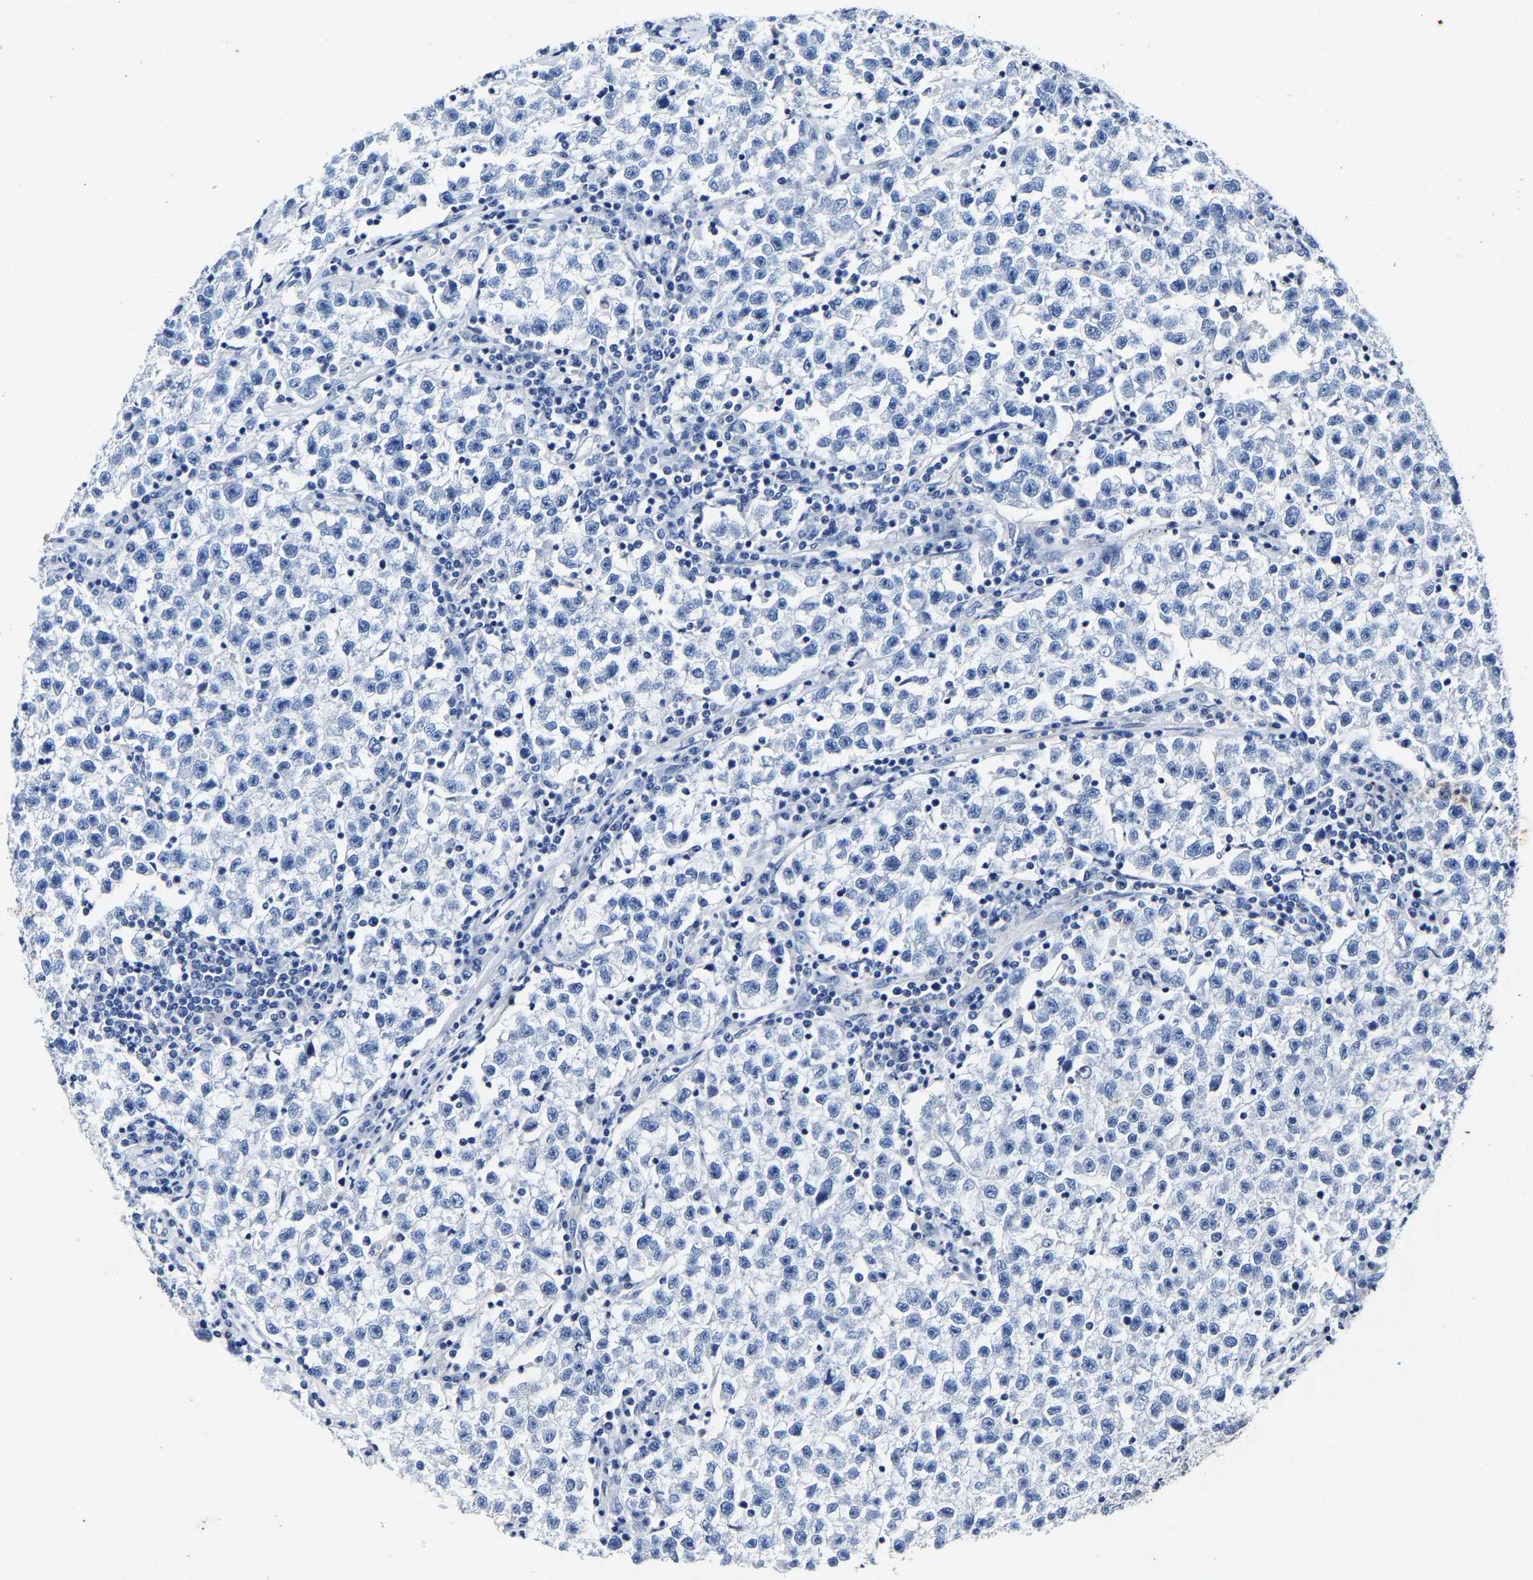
{"staining": {"intensity": "negative", "quantity": "none", "location": "none"}, "tissue": "testis cancer", "cell_type": "Tumor cells", "image_type": "cancer", "snomed": [{"axis": "morphology", "description": "Seminoma, NOS"}, {"axis": "topography", "description": "Testis"}], "caption": "Tumor cells are negative for protein expression in human seminoma (testis).", "gene": "MMEL1", "patient": {"sex": "male", "age": 22}}